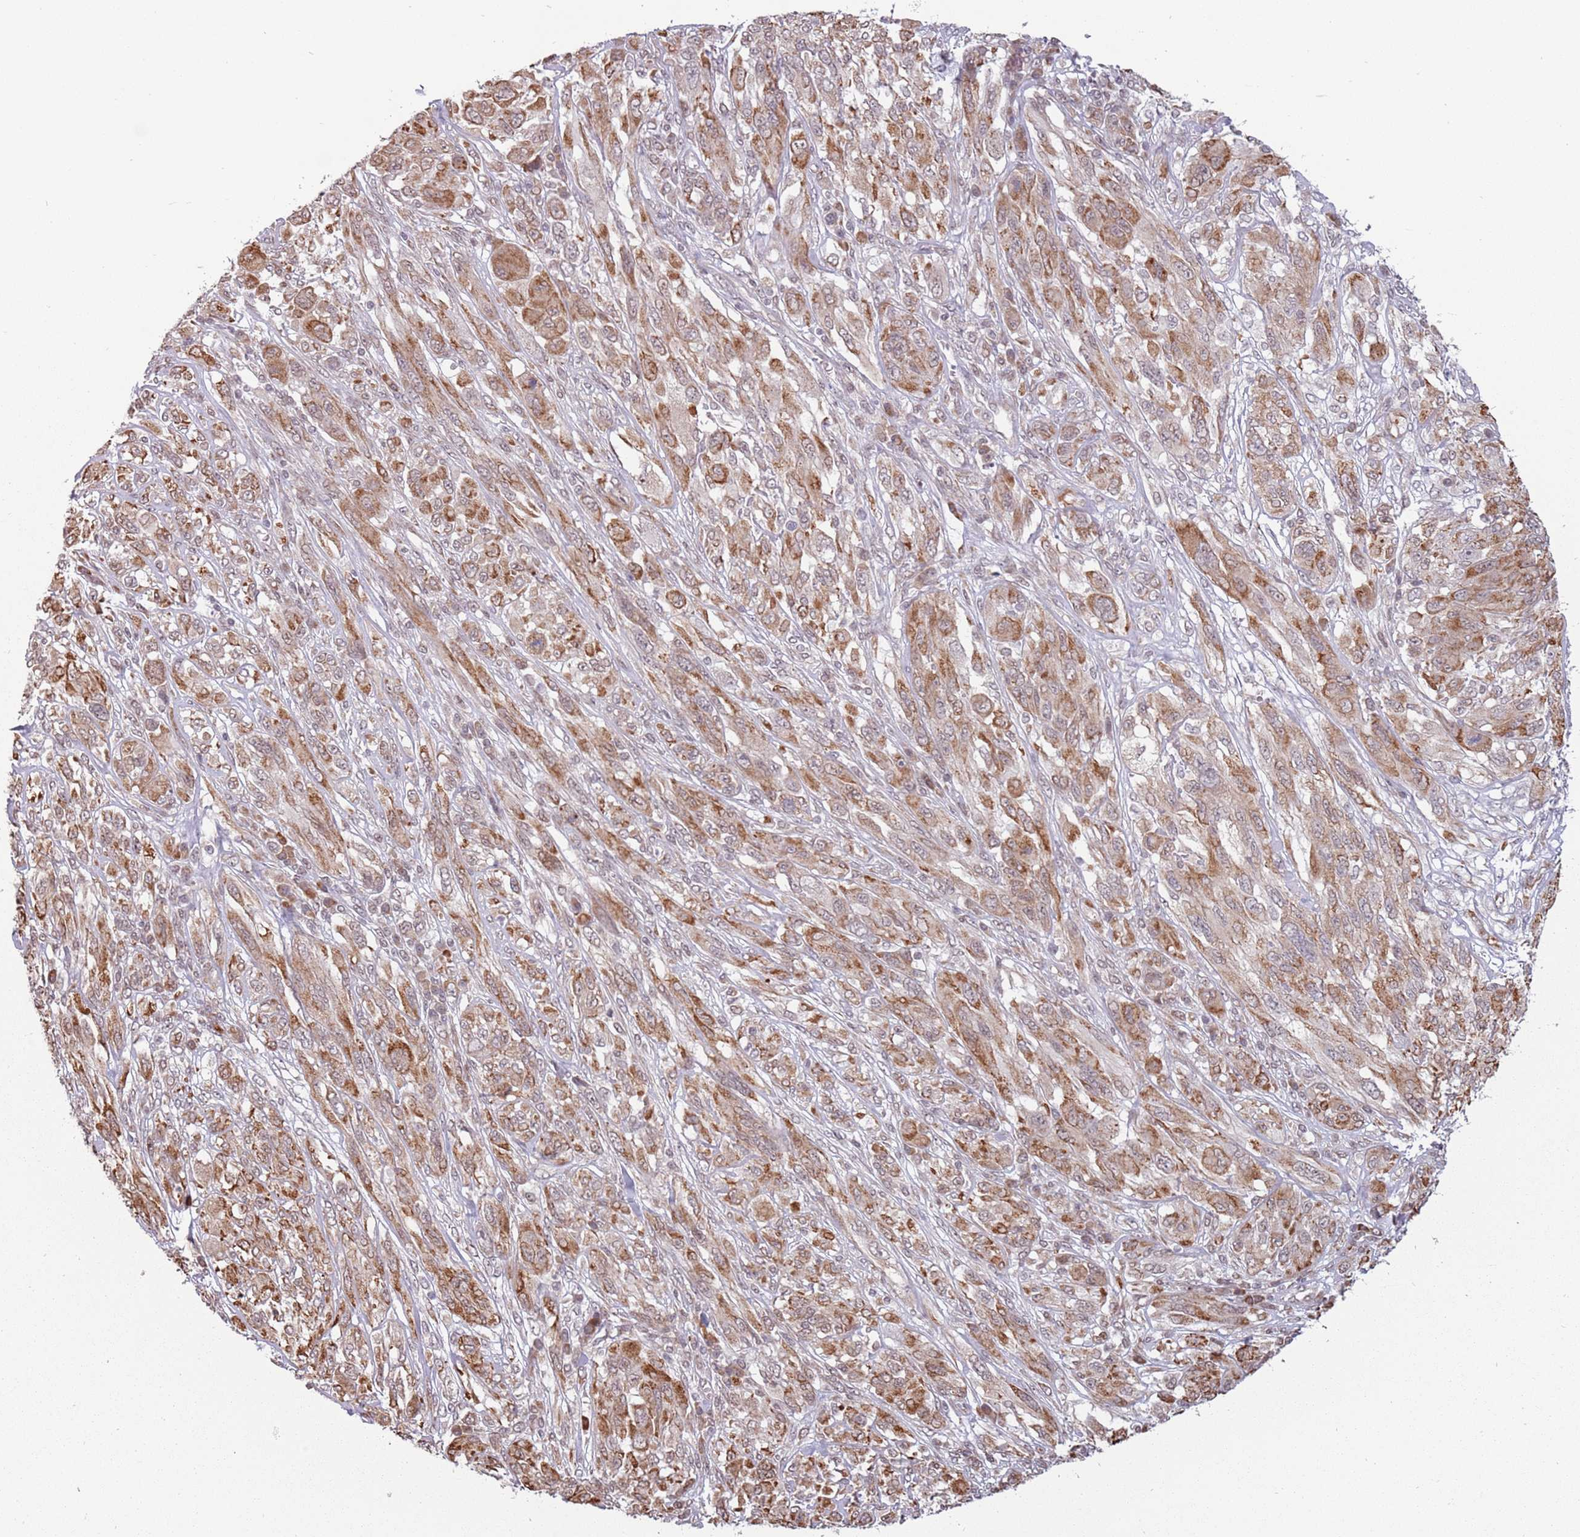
{"staining": {"intensity": "moderate", "quantity": ">75%", "location": "cytoplasmic/membranous"}, "tissue": "melanoma", "cell_type": "Tumor cells", "image_type": "cancer", "snomed": [{"axis": "morphology", "description": "Malignant melanoma, NOS"}, {"axis": "topography", "description": "Skin"}], "caption": "Immunohistochemical staining of human malignant melanoma demonstrates moderate cytoplasmic/membranous protein staining in approximately >75% of tumor cells.", "gene": "BARD1", "patient": {"sex": "female", "age": 91}}